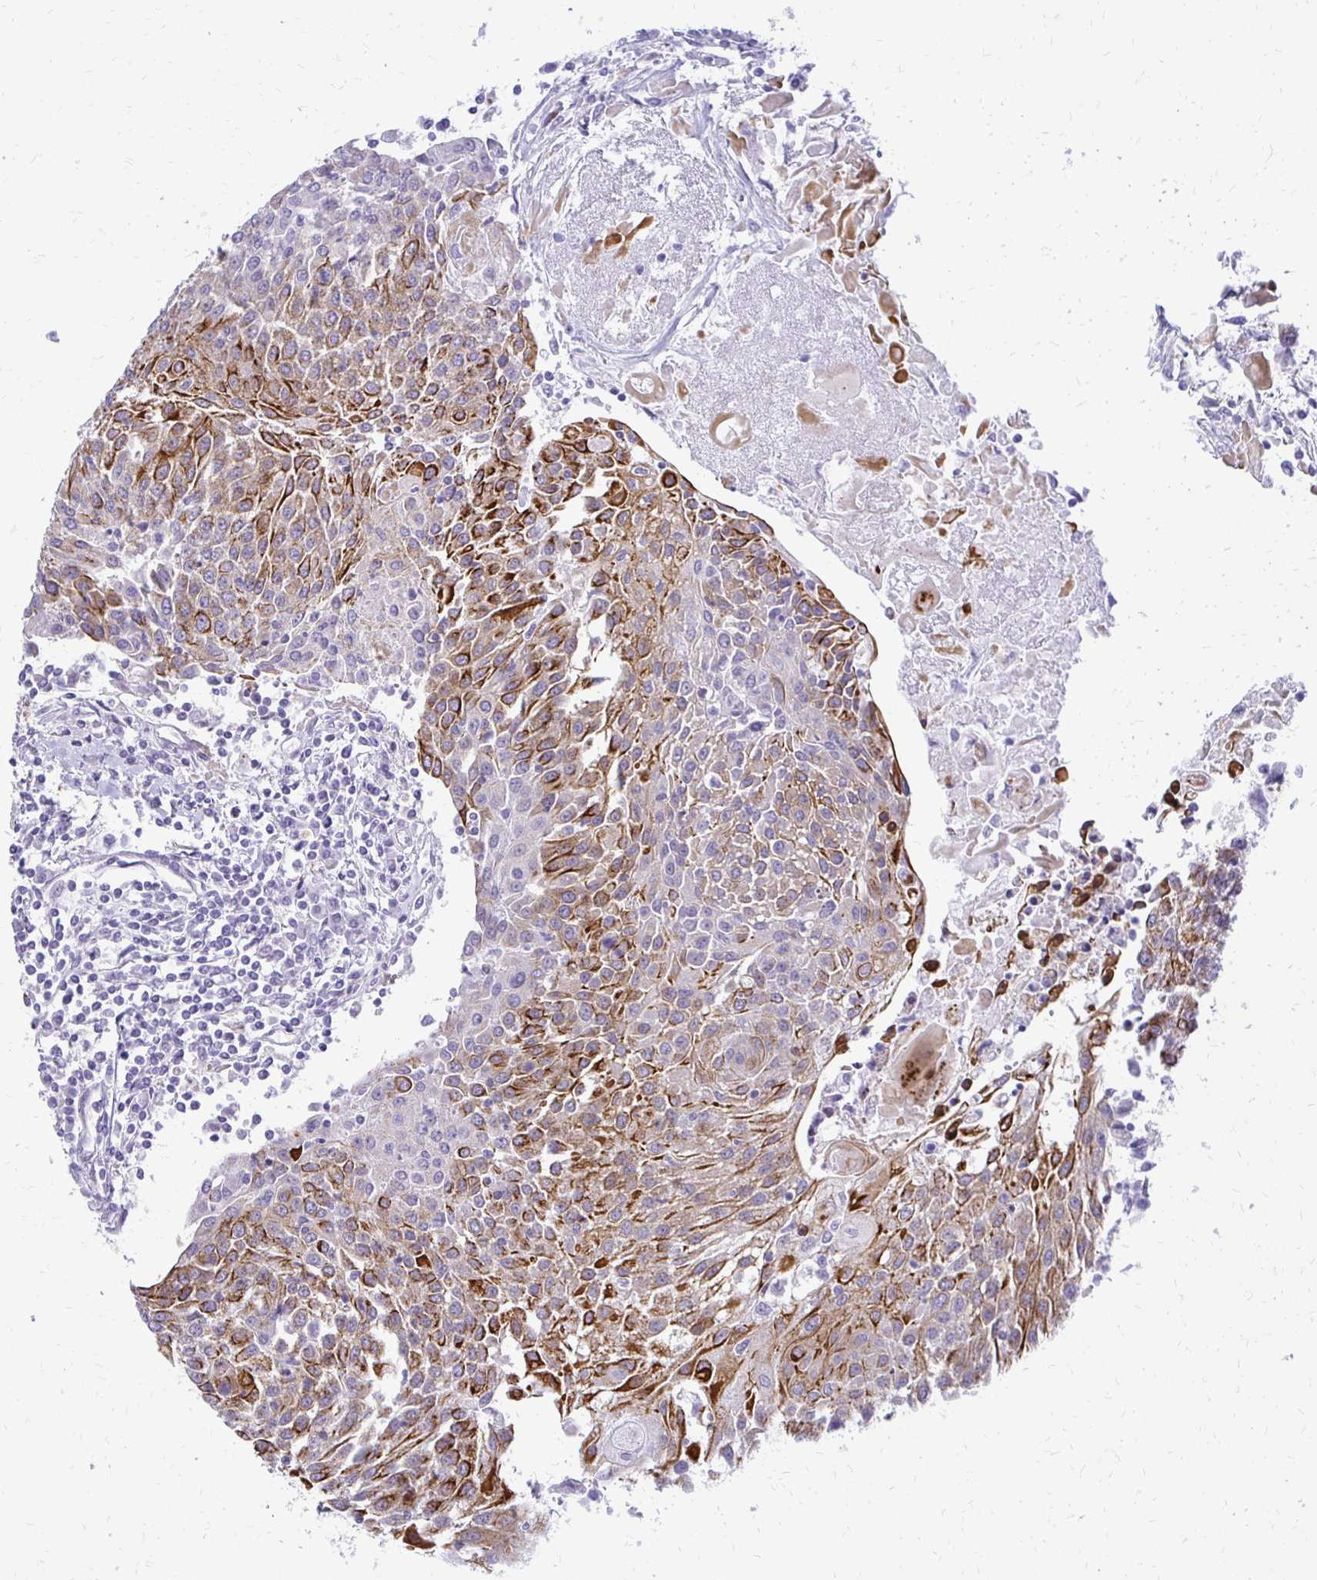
{"staining": {"intensity": "strong", "quantity": "25%-75%", "location": "cytoplasmic/membranous"}, "tissue": "urothelial cancer", "cell_type": "Tumor cells", "image_type": "cancer", "snomed": [{"axis": "morphology", "description": "Urothelial carcinoma, High grade"}, {"axis": "topography", "description": "Urinary bladder"}], "caption": "DAB (3,3'-diaminobenzidine) immunohistochemical staining of urothelial carcinoma (high-grade) shows strong cytoplasmic/membranous protein staining in about 25%-75% of tumor cells. (IHC, brightfield microscopy, high magnification).", "gene": "EPYC", "patient": {"sex": "female", "age": 85}}